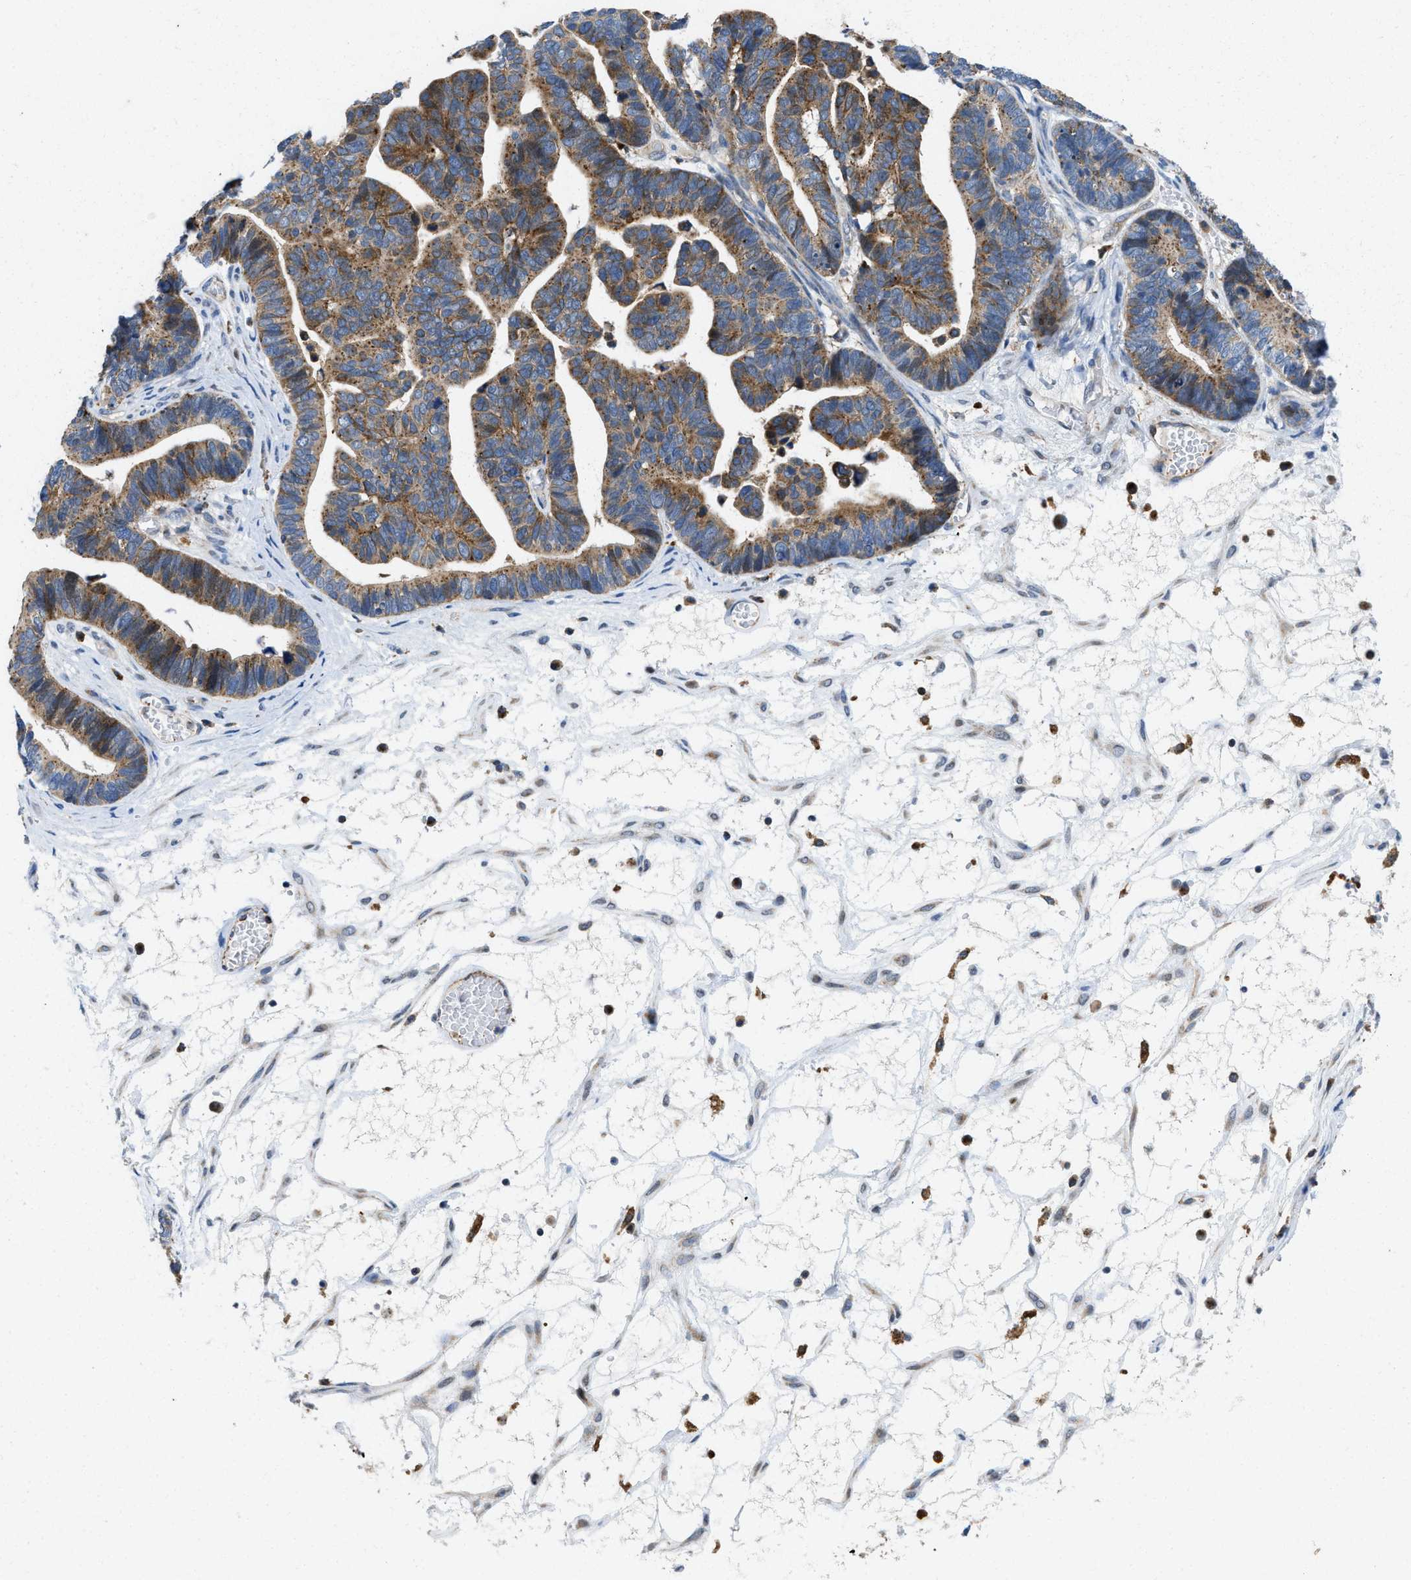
{"staining": {"intensity": "moderate", "quantity": ">75%", "location": "cytoplasmic/membranous"}, "tissue": "ovarian cancer", "cell_type": "Tumor cells", "image_type": "cancer", "snomed": [{"axis": "morphology", "description": "Cystadenocarcinoma, serous, NOS"}, {"axis": "topography", "description": "Ovary"}], "caption": "Immunohistochemical staining of human ovarian cancer reveals moderate cytoplasmic/membranous protein staining in about >75% of tumor cells.", "gene": "ENPP4", "patient": {"sex": "female", "age": 56}}